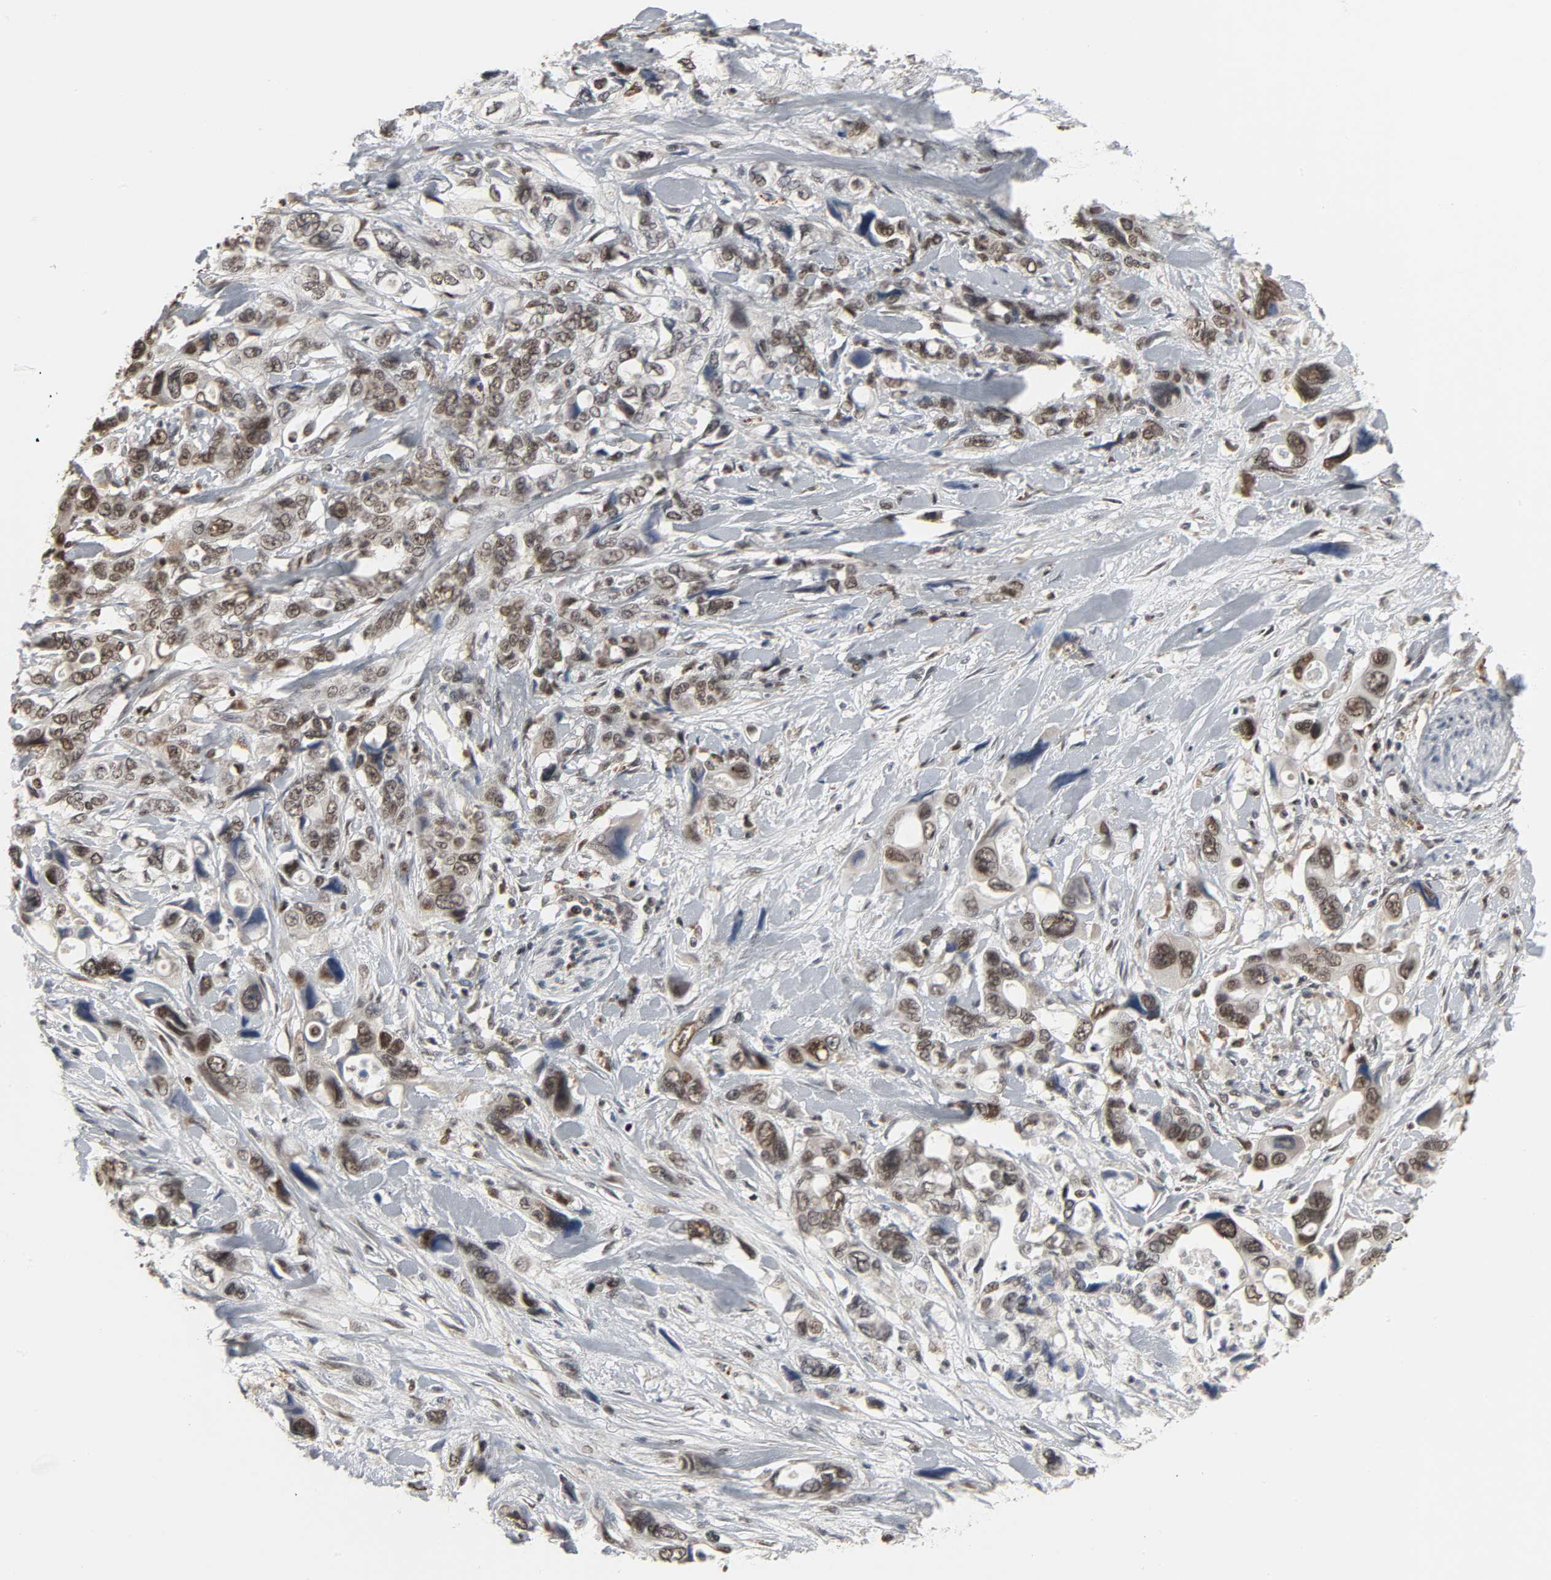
{"staining": {"intensity": "weak", "quantity": ">75%", "location": "nuclear"}, "tissue": "pancreatic cancer", "cell_type": "Tumor cells", "image_type": "cancer", "snomed": [{"axis": "morphology", "description": "Adenocarcinoma, NOS"}, {"axis": "topography", "description": "Pancreas"}], "caption": "Pancreatic cancer (adenocarcinoma) stained with DAB immunohistochemistry (IHC) displays low levels of weak nuclear expression in approximately >75% of tumor cells.", "gene": "DAZAP1", "patient": {"sex": "male", "age": 46}}